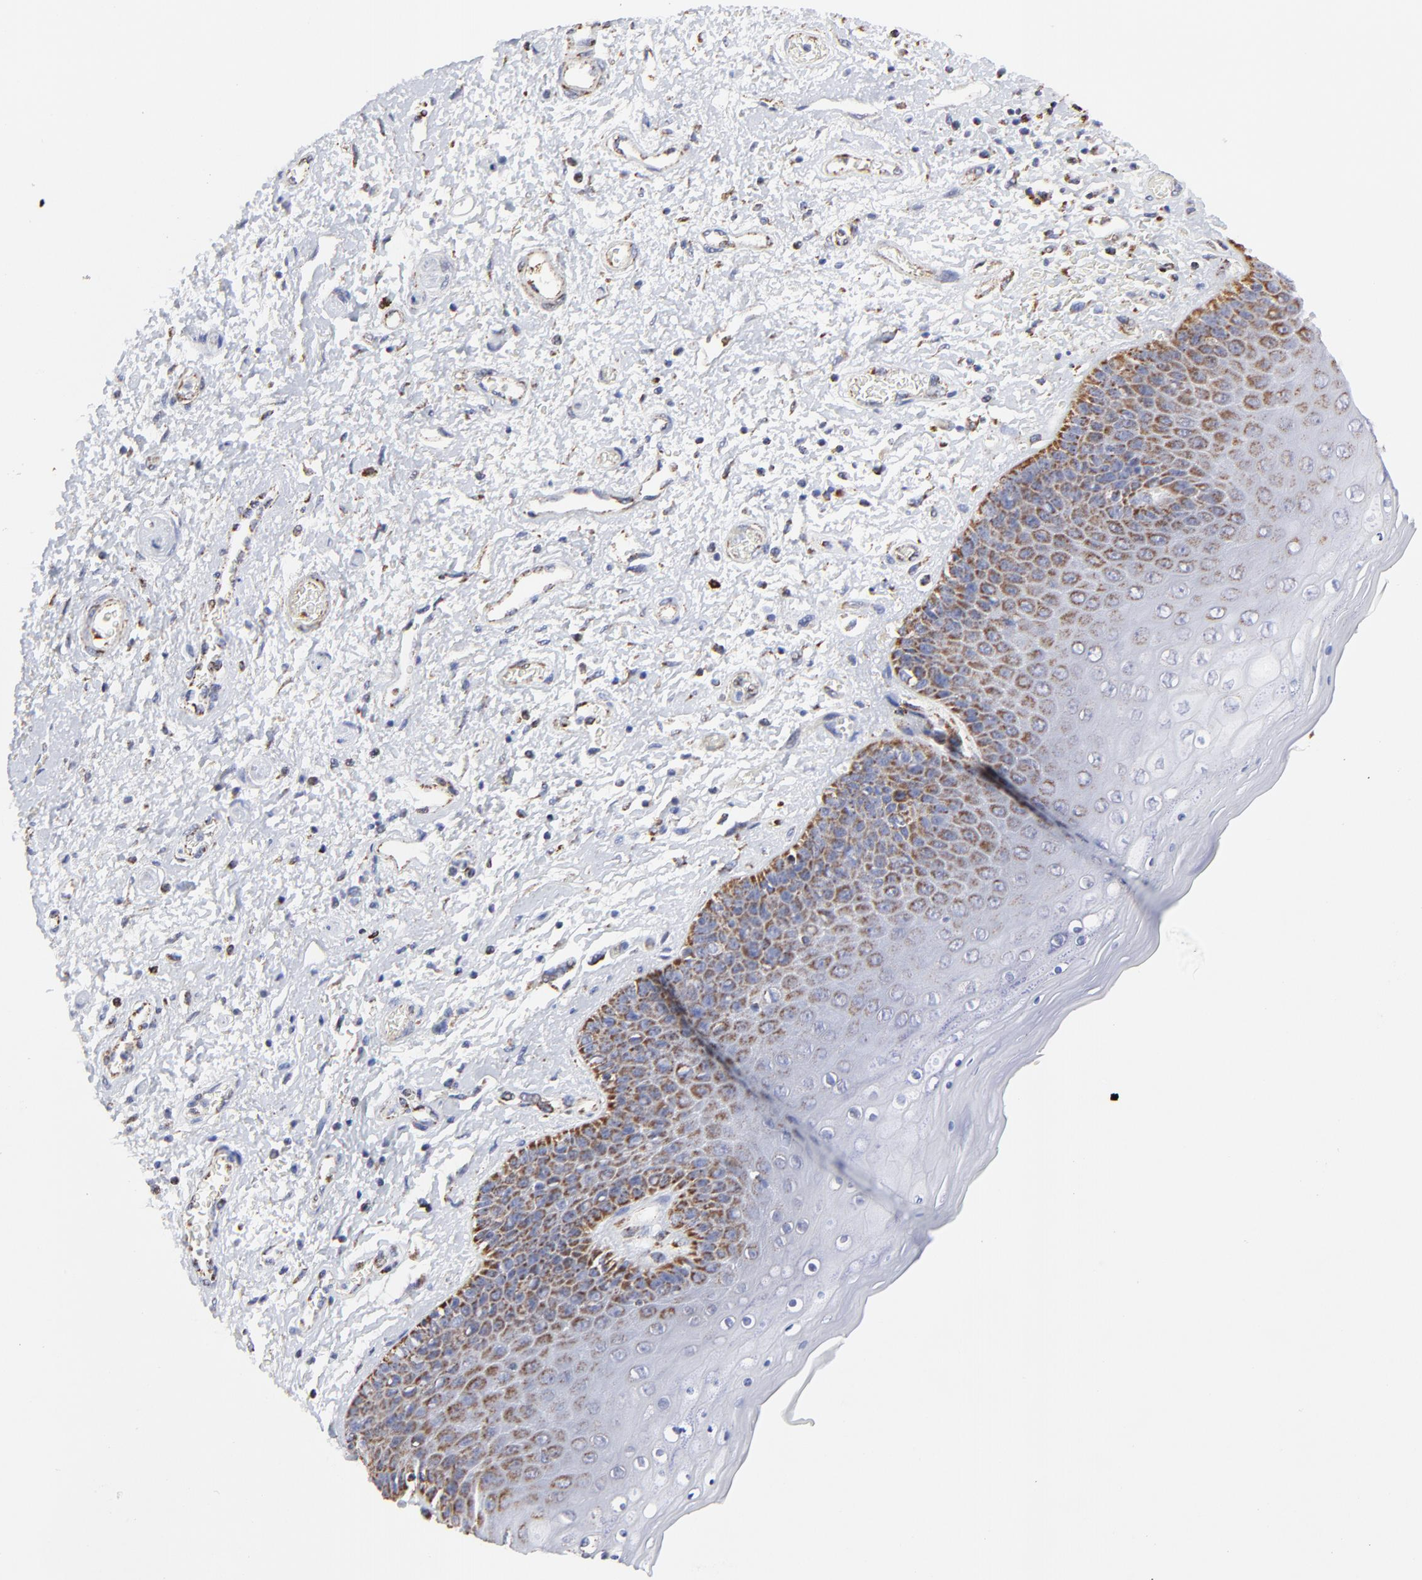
{"staining": {"intensity": "moderate", "quantity": ">75%", "location": "cytoplasmic/membranous"}, "tissue": "skin", "cell_type": "Epidermal cells", "image_type": "normal", "snomed": [{"axis": "morphology", "description": "Normal tissue, NOS"}, {"axis": "topography", "description": "Anal"}], "caption": "Immunohistochemical staining of unremarkable skin shows medium levels of moderate cytoplasmic/membranous staining in about >75% of epidermal cells.", "gene": "PINK1", "patient": {"sex": "female", "age": 46}}